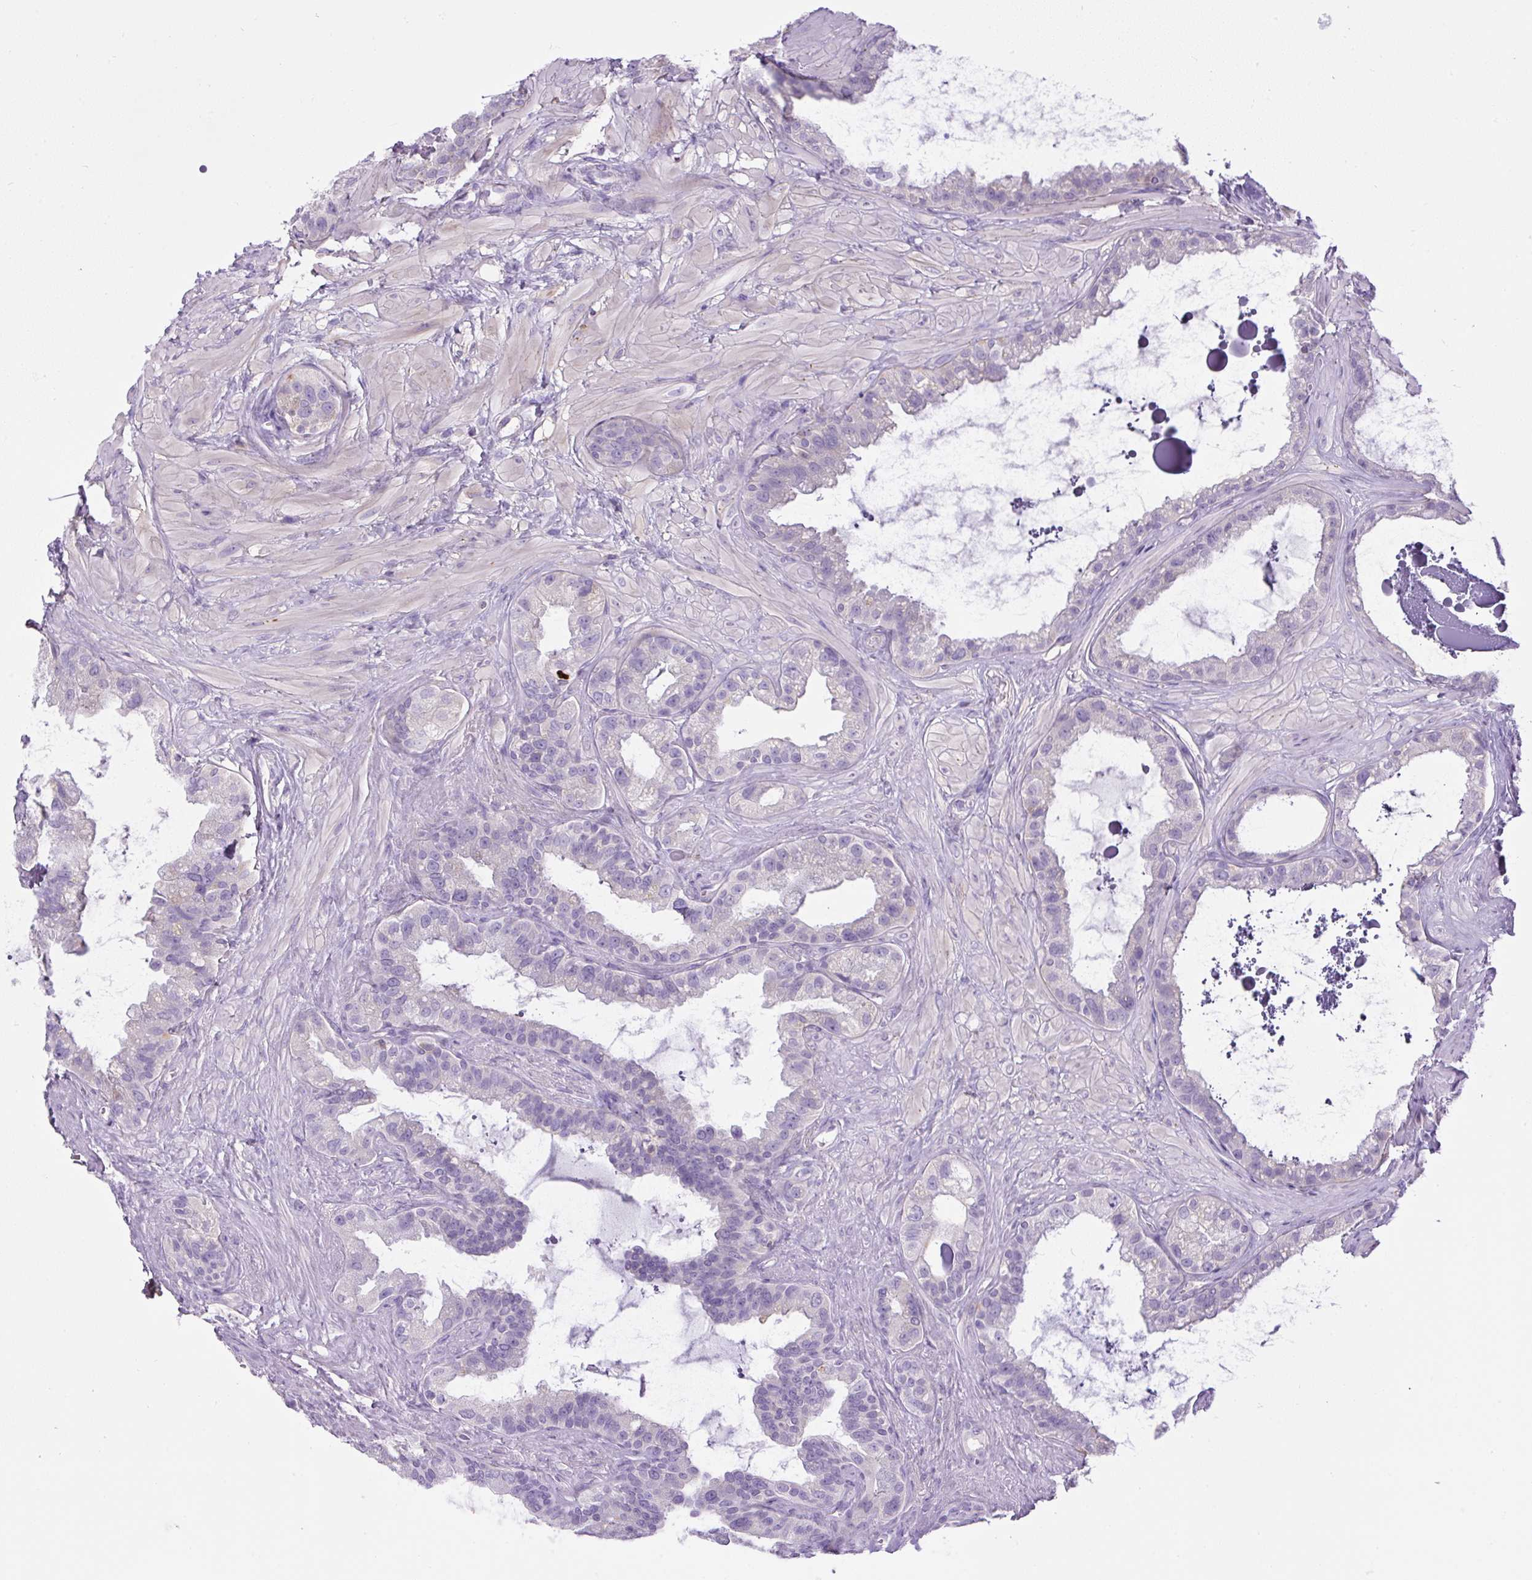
{"staining": {"intensity": "negative", "quantity": "none", "location": "none"}, "tissue": "seminal vesicle", "cell_type": "Glandular cells", "image_type": "normal", "snomed": [{"axis": "morphology", "description": "Normal tissue, NOS"}, {"axis": "topography", "description": "Seminal veicle"}, {"axis": "topography", "description": "Peripheral nerve tissue"}], "caption": "The micrograph demonstrates no staining of glandular cells in normal seminal vesicle. Nuclei are stained in blue.", "gene": "PIP5KL1", "patient": {"sex": "male", "age": 76}}